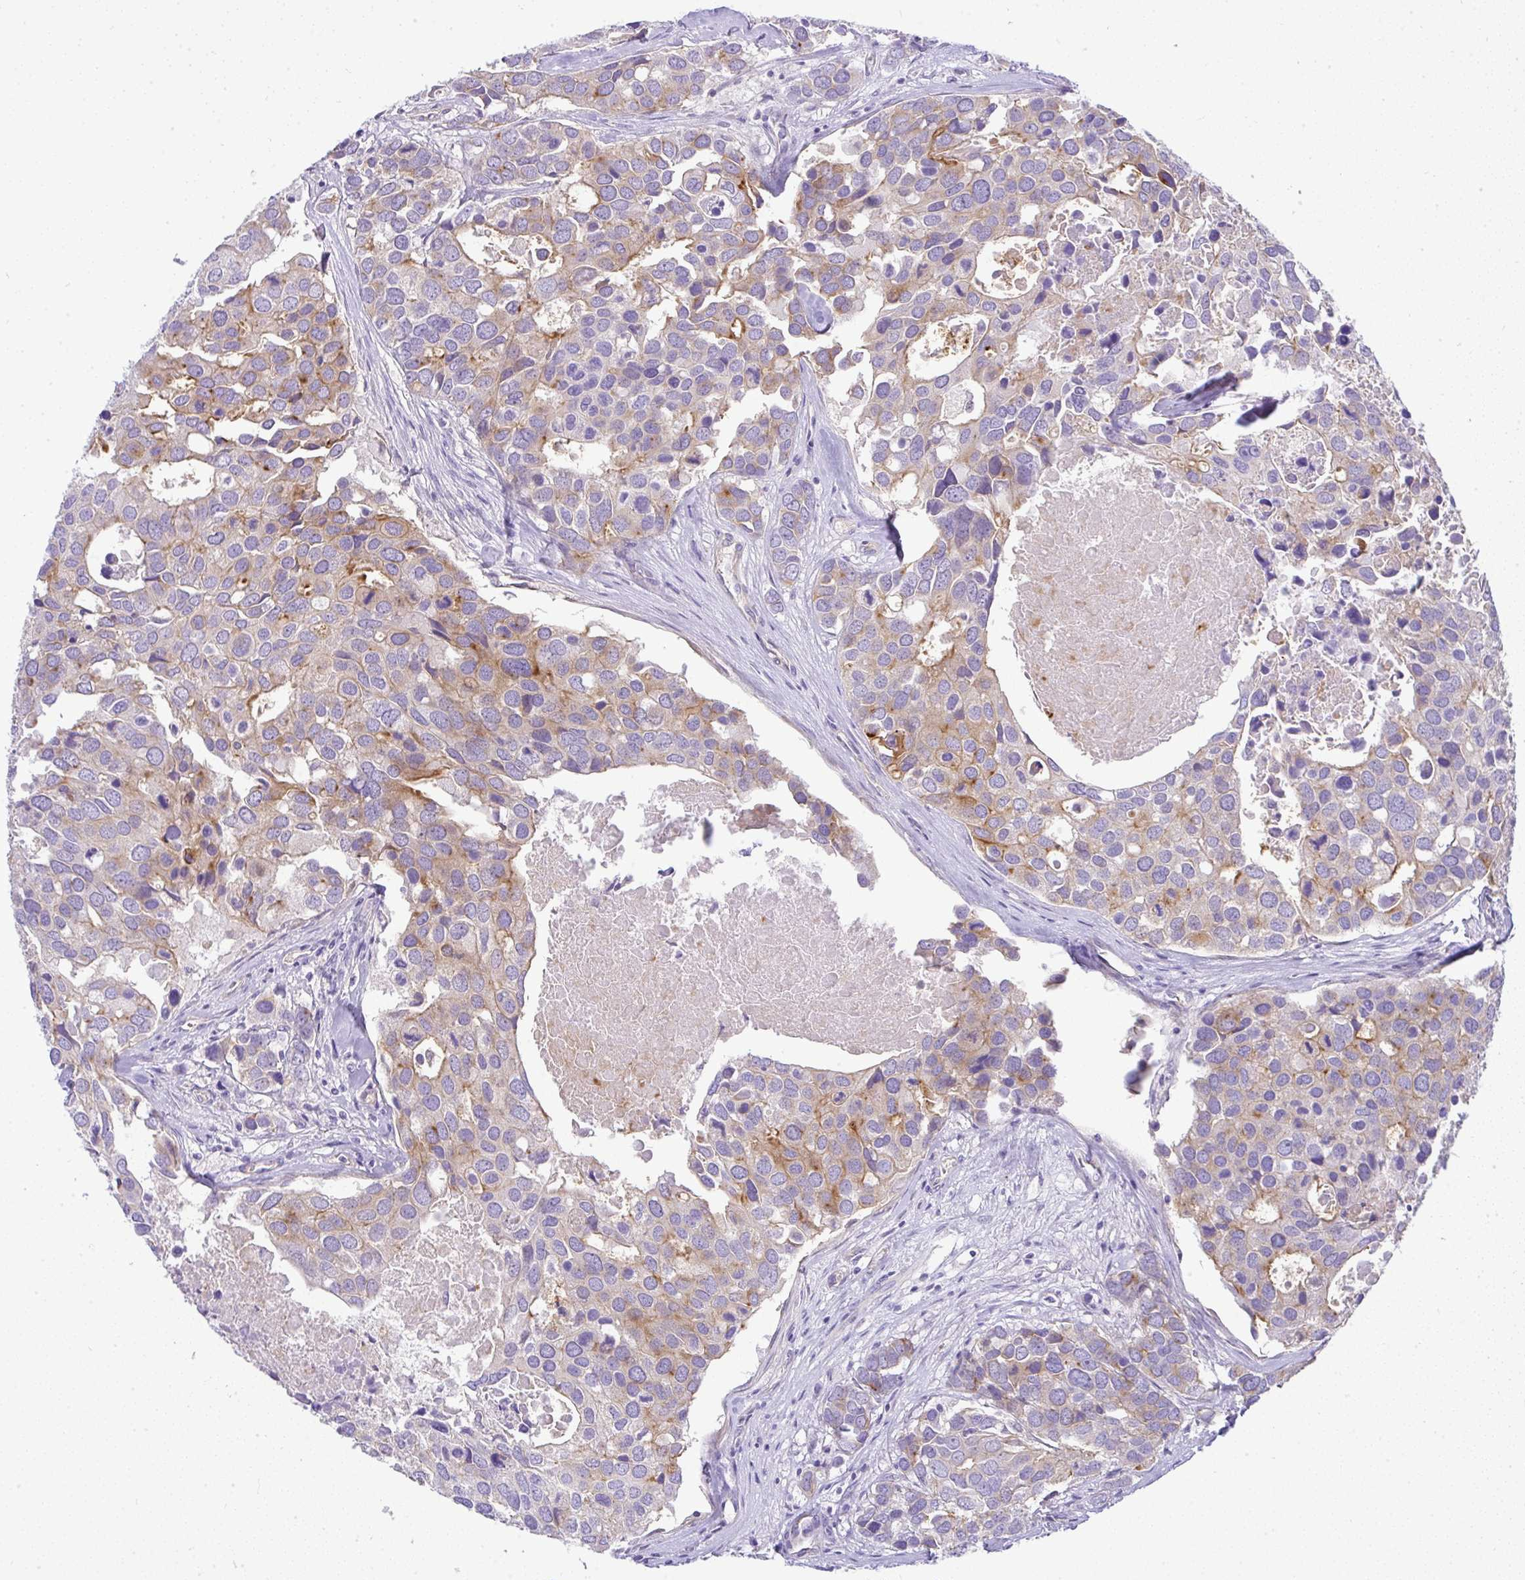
{"staining": {"intensity": "moderate", "quantity": "25%-75%", "location": "cytoplasmic/membranous"}, "tissue": "breast cancer", "cell_type": "Tumor cells", "image_type": "cancer", "snomed": [{"axis": "morphology", "description": "Duct carcinoma"}, {"axis": "topography", "description": "Breast"}], "caption": "Immunohistochemical staining of human infiltrating ductal carcinoma (breast) reveals medium levels of moderate cytoplasmic/membranous protein positivity in approximately 25%-75% of tumor cells.", "gene": "FAM177A1", "patient": {"sex": "female", "age": 83}}